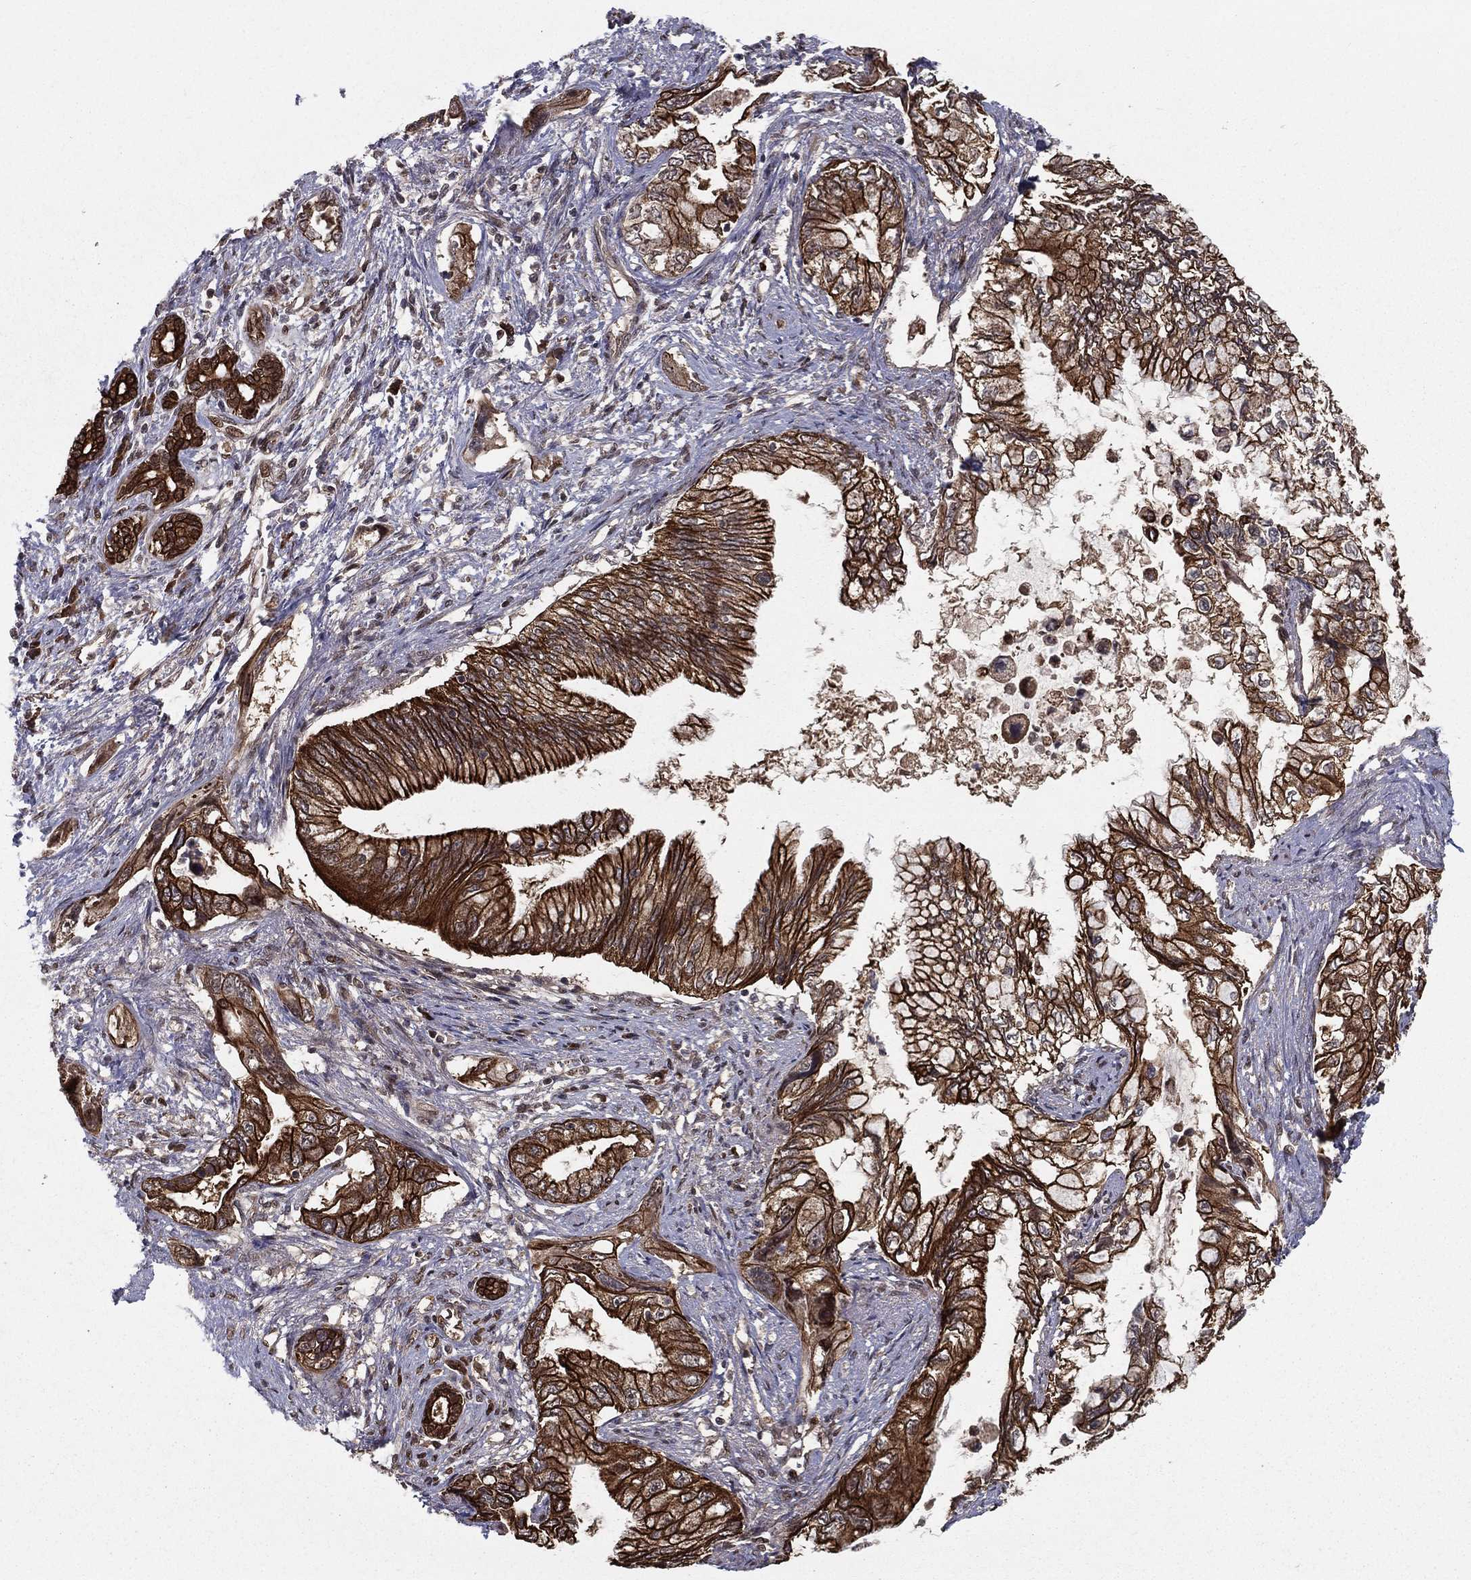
{"staining": {"intensity": "strong", "quantity": ">75%", "location": "cytoplasmic/membranous"}, "tissue": "pancreatic cancer", "cell_type": "Tumor cells", "image_type": "cancer", "snomed": [{"axis": "morphology", "description": "Adenocarcinoma, NOS"}, {"axis": "topography", "description": "Pancreas"}], "caption": "This micrograph reveals immunohistochemistry staining of pancreatic cancer (adenocarcinoma), with high strong cytoplasmic/membranous positivity in approximately >75% of tumor cells.", "gene": "SLC6A6", "patient": {"sex": "female", "age": 73}}